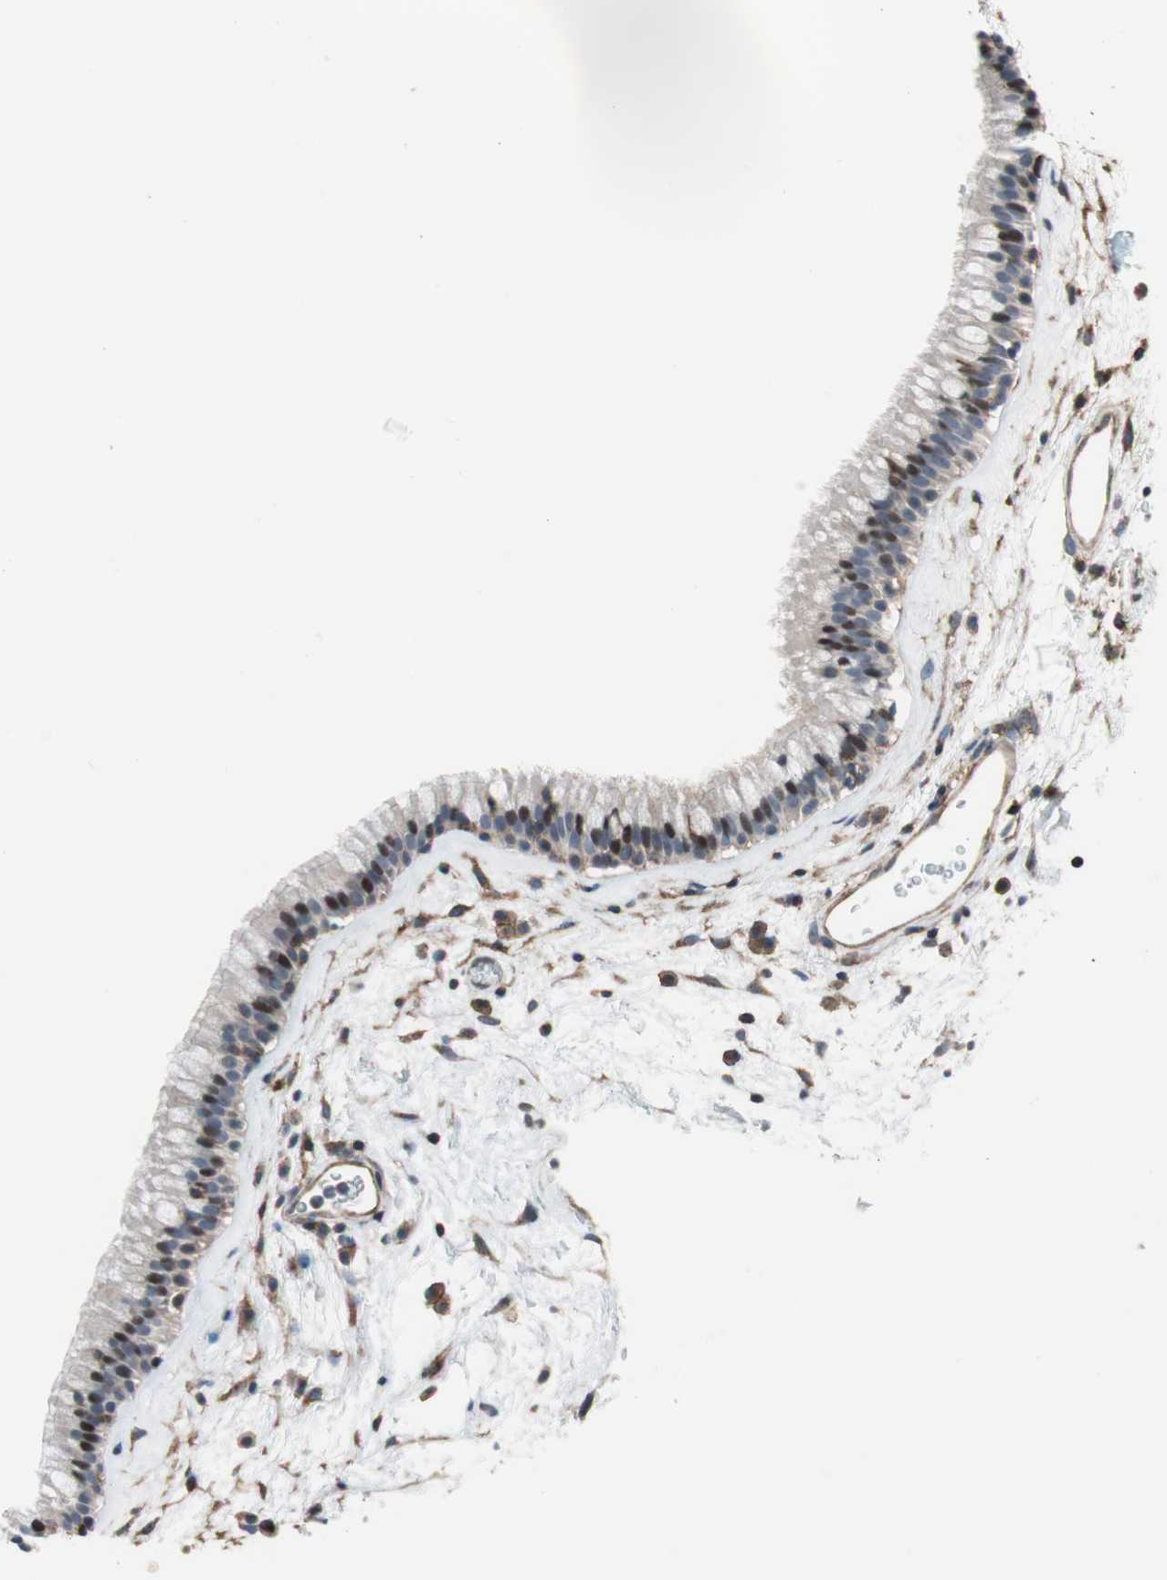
{"staining": {"intensity": "moderate", "quantity": "<25%", "location": "nuclear"}, "tissue": "nasopharynx", "cell_type": "Respiratory epithelial cells", "image_type": "normal", "snomed": [{"axis": "morphology", "description": "Normal tissue, NOS"}, {"axis": "morphology", "description": "Inflammation, NOS"}, {"axis": "topography", "description": "Nasopharynx"}], "caption": "Immunohistochemical staining of normal nasopharynx exhibits low levels of moderate nuclear staining in approximately <25% of respiratory epithelial cells. (Stains: DAB (3,3'-diaminobenzidine) in brown, nuclei in blue, Microscopy: brightfield microscopy at high magnification).", "gene": "GRHL1", "patient": {"sex": "male", "age": 48}}